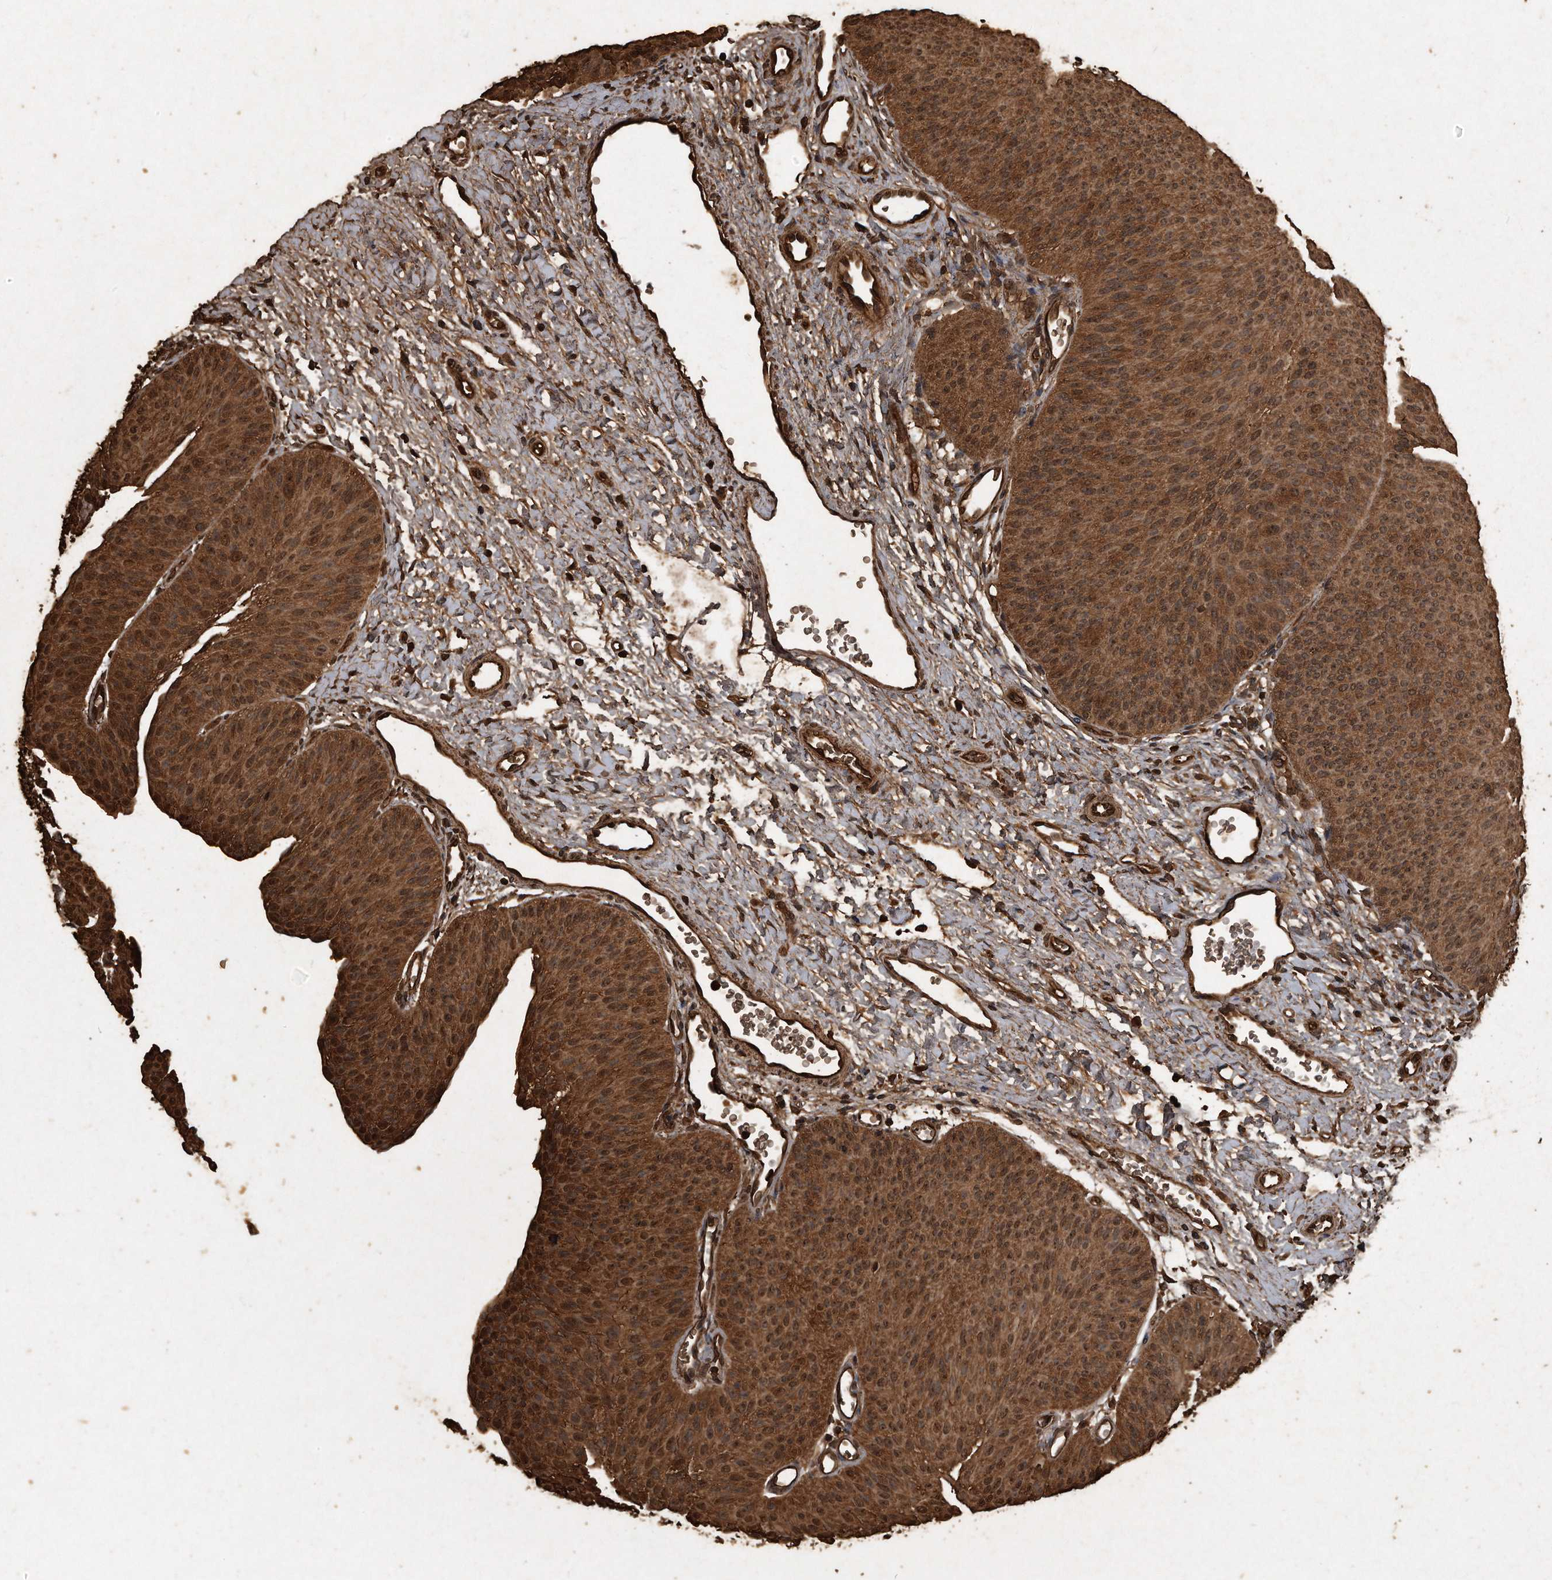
{"staining": {"intensity": "strong", "quantity": ">75%", "location": "cytoplasmic/membranous,nuclear"}, "tissue": "urothelial cancer", "cell_type": "Tumor cells", "image_type": "cancer", "snomed": [{"axis": "morphology", "description": "Urothelial carcinoma, Low grade"}, {"axis": "topography", "description": "Urinary bladder"}], "caption": "IHC image of human low-grade urothelial carcinoma stained for a protein (brown), which exhibits high levels of strong cytoplasmic/membranous and nuclear expression in approximately >75% of tumor cells.", "gene": "CFLAR", "patient": {"sex": "female", "age": 60}}